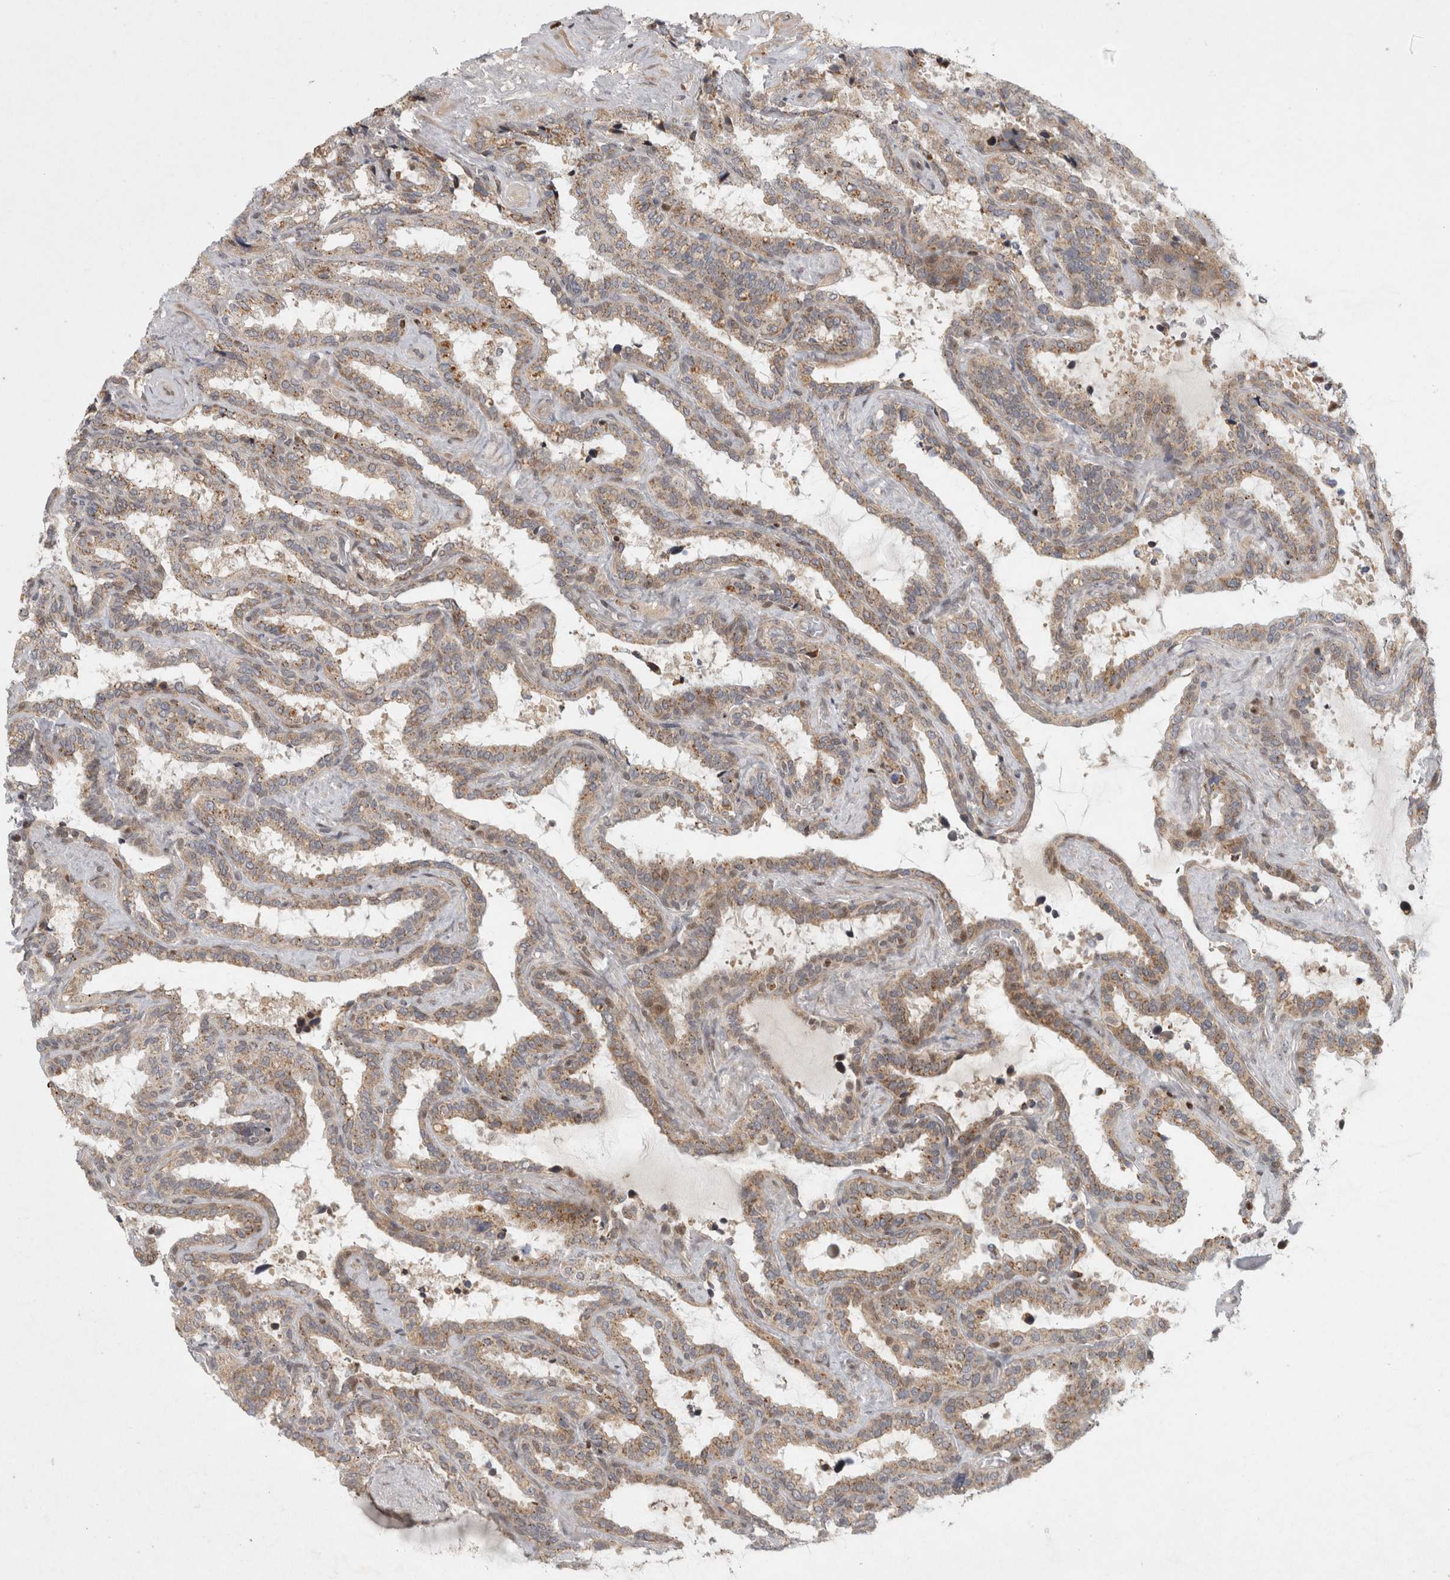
{"staining": {"intensity": "weak", "quantity": ">75%", "location": "cytoplasmic/membranous"}, "tissue": "seminal vesicle", "cell_type": "Glandular cells", "image_type": "normal", "snomed": [{"axis": "morphology", "description": "Normal tissue, NOS"}, {"axis": "topography", "description": "Seminal veicle"}], "caption": "Normal seminal vesicle was stained to show a protein in brown. There is low levels of weak cytoplasmic/membranous staining in about >75% of glandular cells.", "gene": "KDM8", "patient": {"sex": "male", "age": 46}}